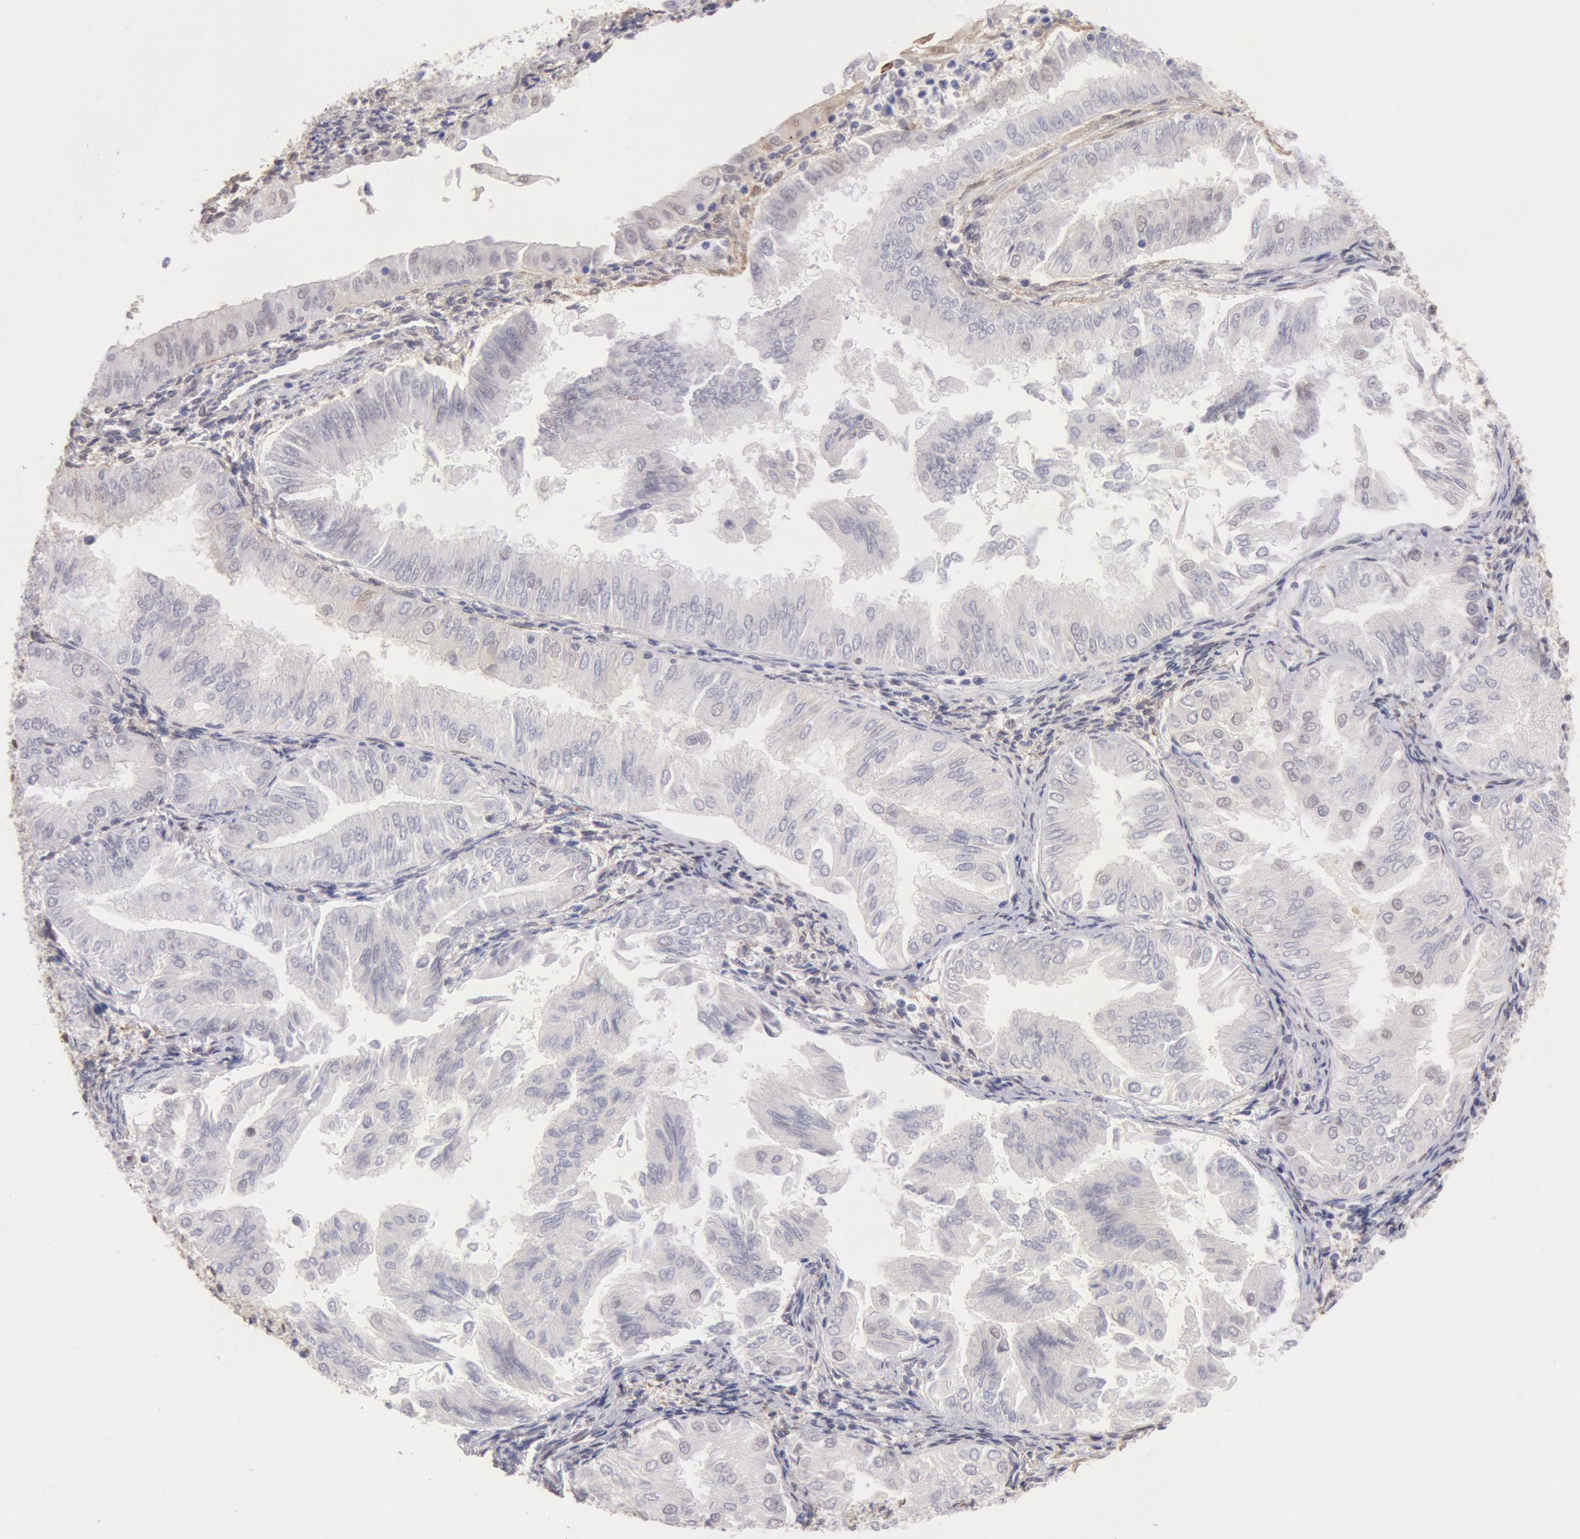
{"staining": {"intensity": "negative", "quantity": "none", "location": "none"}, "tissue": "endometrial cancer", "cell_type": "Tumor cells", "image_type": "cancer", "snomed": [{"axis": "morphology", "description": "Adenocarcinoma, NOS"}, {"axis": "topography", "description": "Endometrium"}], "caption": "A photomicrograph of endometrial adenocarcinoma stained for a protein reveals no brown staining in tumor cells. (DAB immunohistochemistry visualized using brightfield microscopy, high magnification).", "gene": "CDKN2B", "patient": {"sex": "female", "age": 53}}